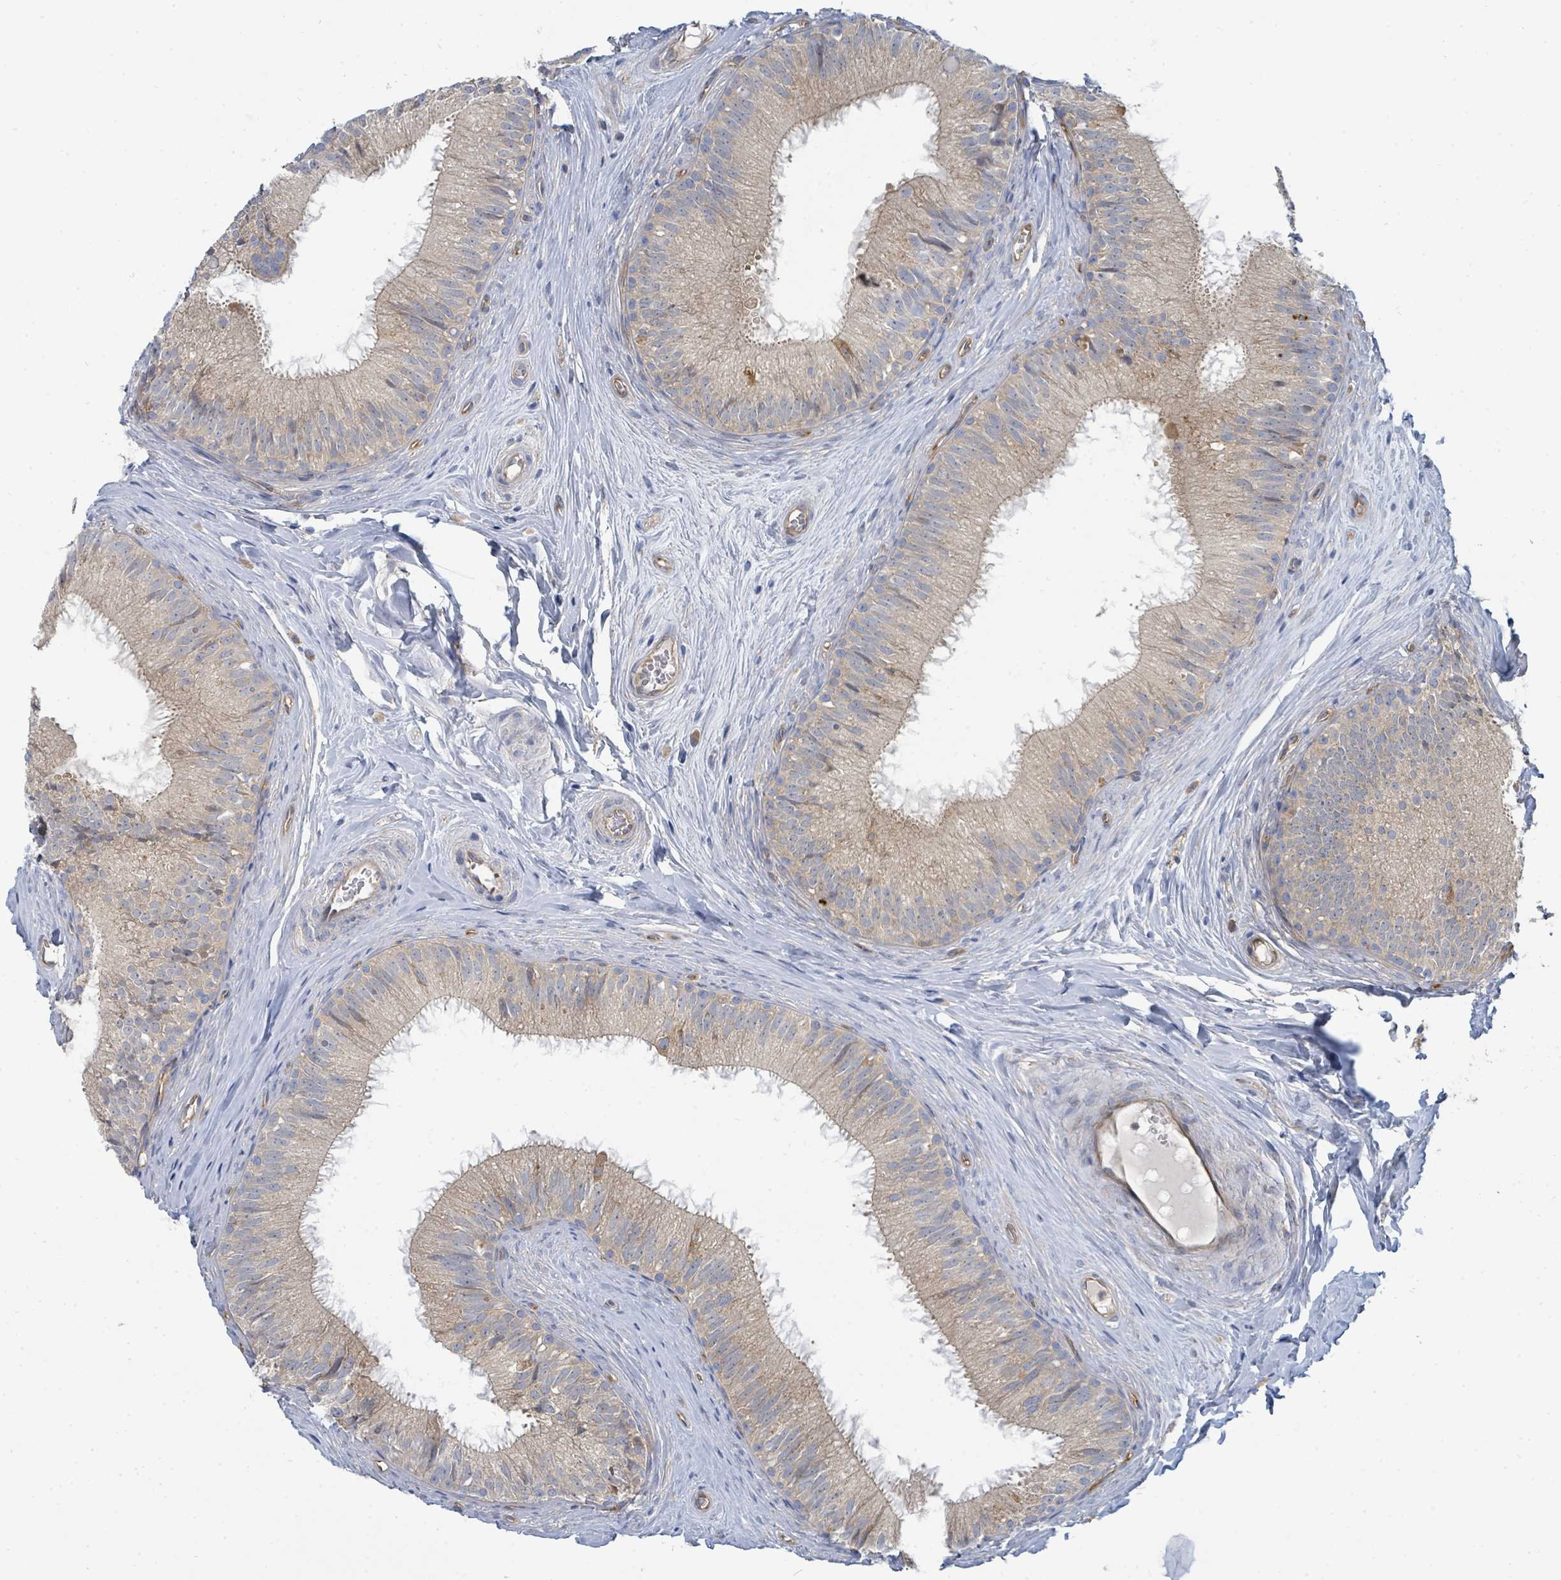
{"staining": {"intensity": "weak", "quantity": ">75%", "location": "cytoplasmic/membranous"}, "tissue": "epididymis", "cell_type": "Glandular cells", "image_type": "normal", "snomed": [{"axis": "morphology", "description": "Normal tissue, NOS"}, {"axis": "topography", "description": "Epididymis"}], "caption": "Protein expression analysis of normal epididymis reveals weak cytoplasmic/membranous staining in approximately >75% of glandular cells. (IHC, brightfield microscopy, high magnification).", "gene": "BOLA2B", "patient": {"sex": "male", "age": 34}}